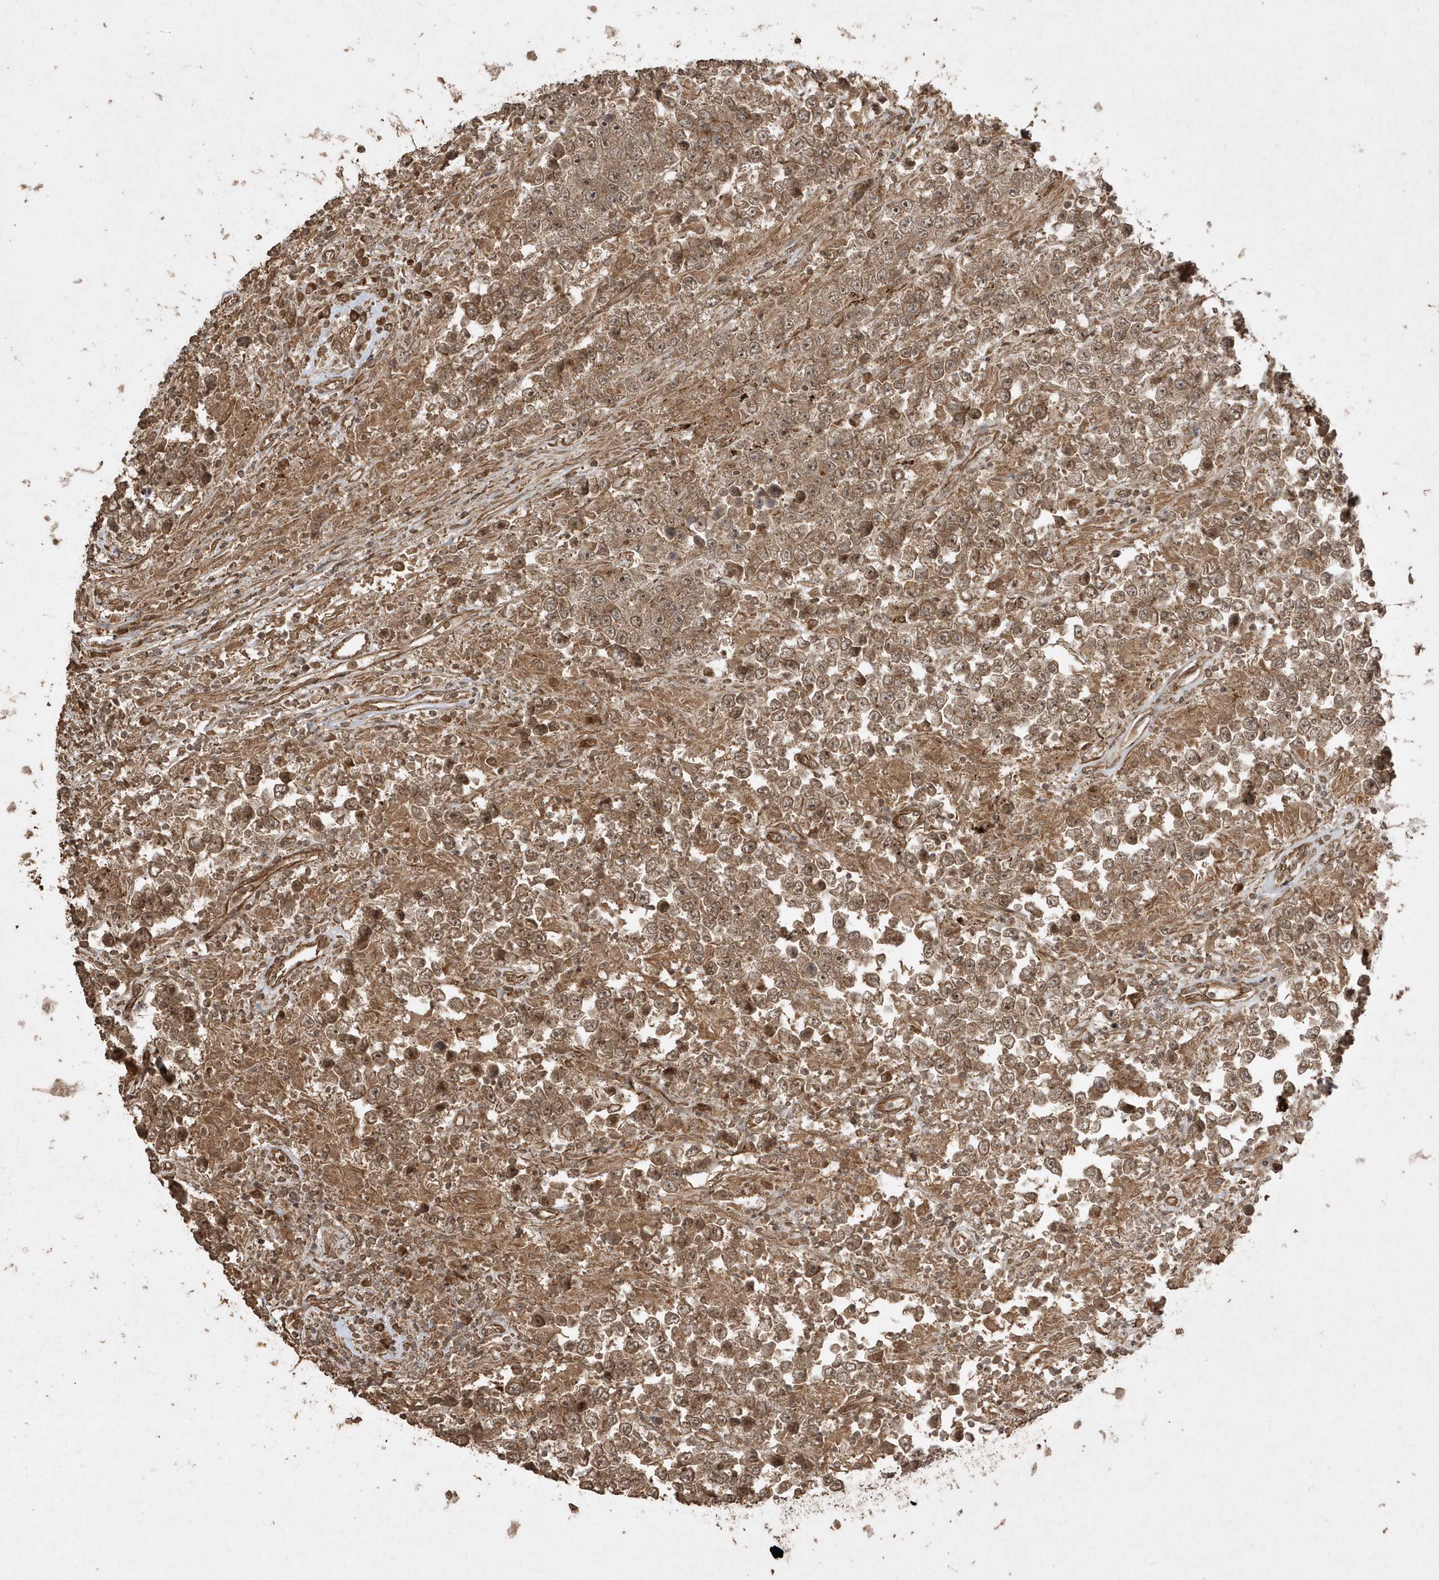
{"staining": {"intensity": "moderate", "quantity": ">75%", "location": "cytoplasmic/membranous,nuclear"}, "tissue": "testis cancer", "cell_type": "Tumor cells", "image_type": "cancer", "snomed": [{"axis": "morphology", "description": "Normal tissue, NOS"}, {"axis": "morphology", "description": "Urothelial carcinoma, High grade"}, {"axis": "morphology", "description": "Seminoma, NOS"}, {"axis": "morphology", "description": "Carcinoma, Embryonal, NOS"}, {"axis": "topography", "description": "Urinary bladder"}, {"axis": "topography", "description": "Testis"}], "caption": "Seminoma (testis) tissue demonstrates moderate cytoplasmic/membranous and nuclear positivity in about >75% of tumor cells", "gene": "AVPI1", "patient": {"sex": "male", "age": 41}}